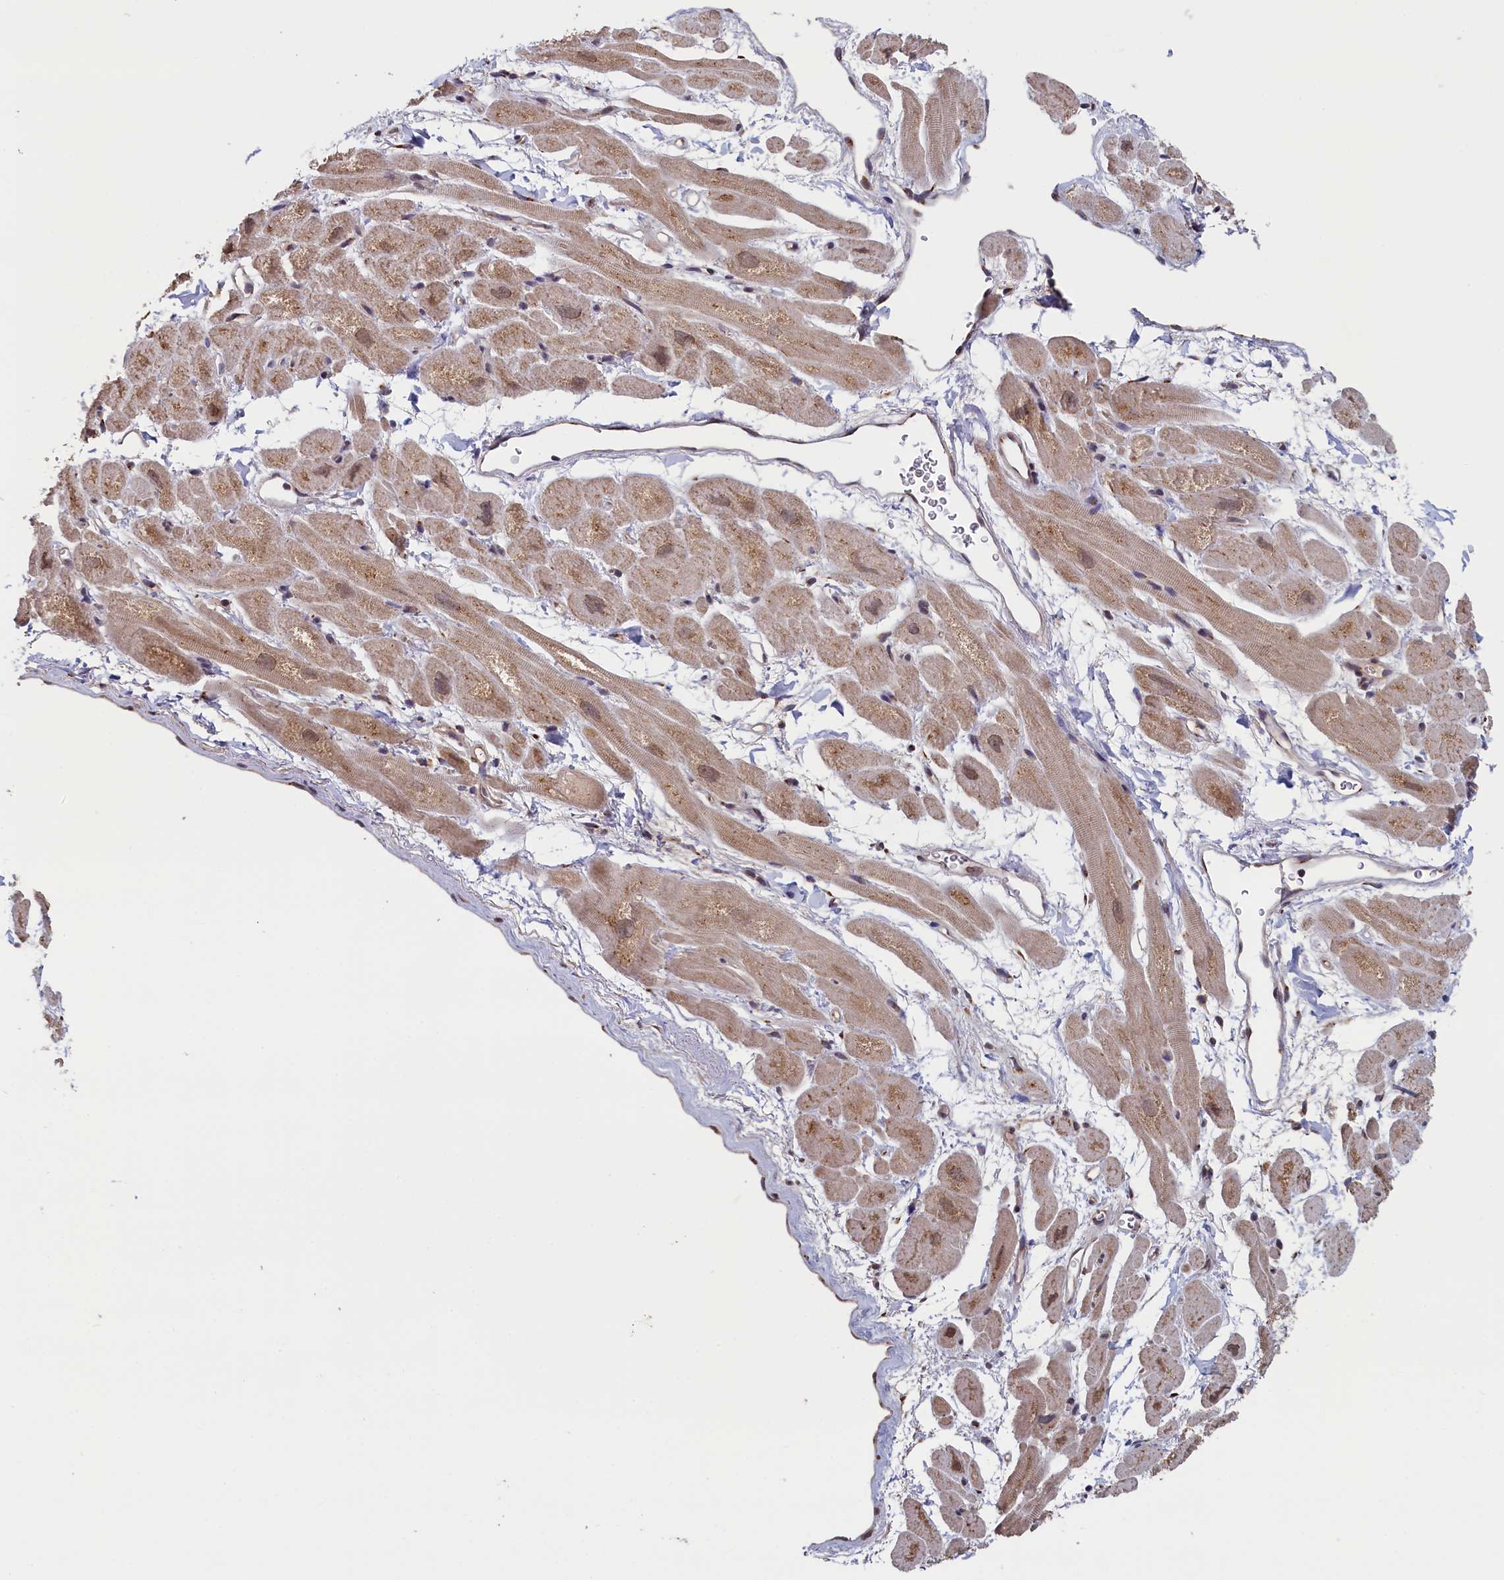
{"staining": {"intensity": "moderate", "quantity": "25%-75%", "location": "cytoplasmic/membranous,nuclear"}, "tissue": "heart muscle", "cell_type": "Cardiomyocytes", "image_type": "normal", "snomed": [{"axis": "morphology", "description": "Normal tissue, NOS"}, {"axis": "topography", "description": "Heart"}], "caption": "Immunohistochemical staining of benign heart muscle demonstrates 25%-75% levels of moderate cytoplasmic/membranous,nuclear protein staining in about 25%-75% of cardiomyocytes.", "gene": "PIGQ", "patient": {"sex": "male", "age": 49}}